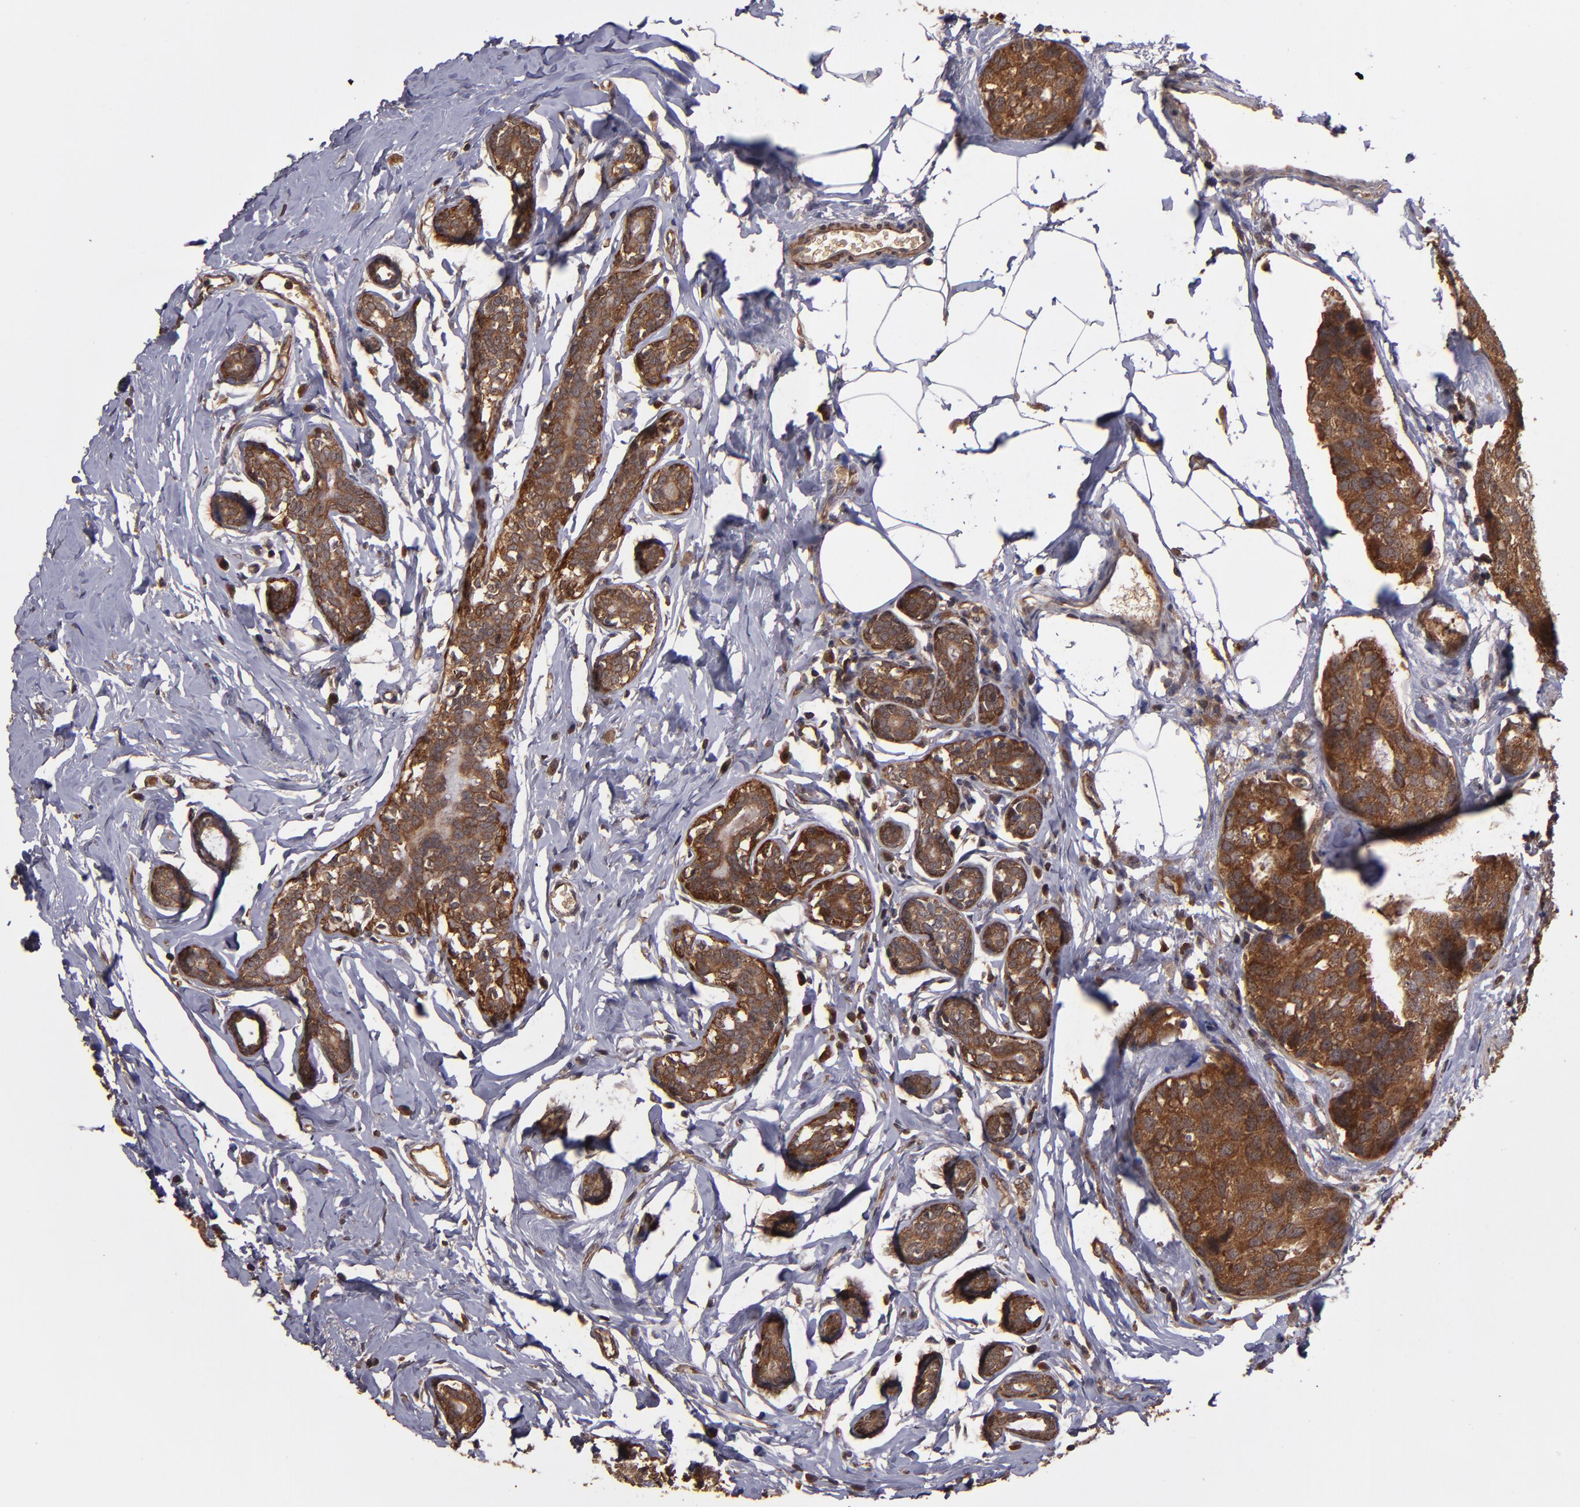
{"staining": {"intensity": "strong", "quantity": ">75%", "location": "cytoplasmic/membranous"}, "tissue": "breast cancer", "cell_type": "Tumor cells", "image_type": "cancer", "snomed": [{"axis": "morphology", "description": "Normal tissue, NOS"}, {"axis": "morphology", "description": "Duct carcinoma"}, {"axis": "topography", "description": "Breast"}], "caption": "Infiltrating ductal carcinoma (breast) stained for a protein (brown) exhibits strong cytoplasmic/membranous positive staining in about >75% of tumor cells.", "gene": "TXNDC16", "patient": {"sex": "female", "age": 50}}